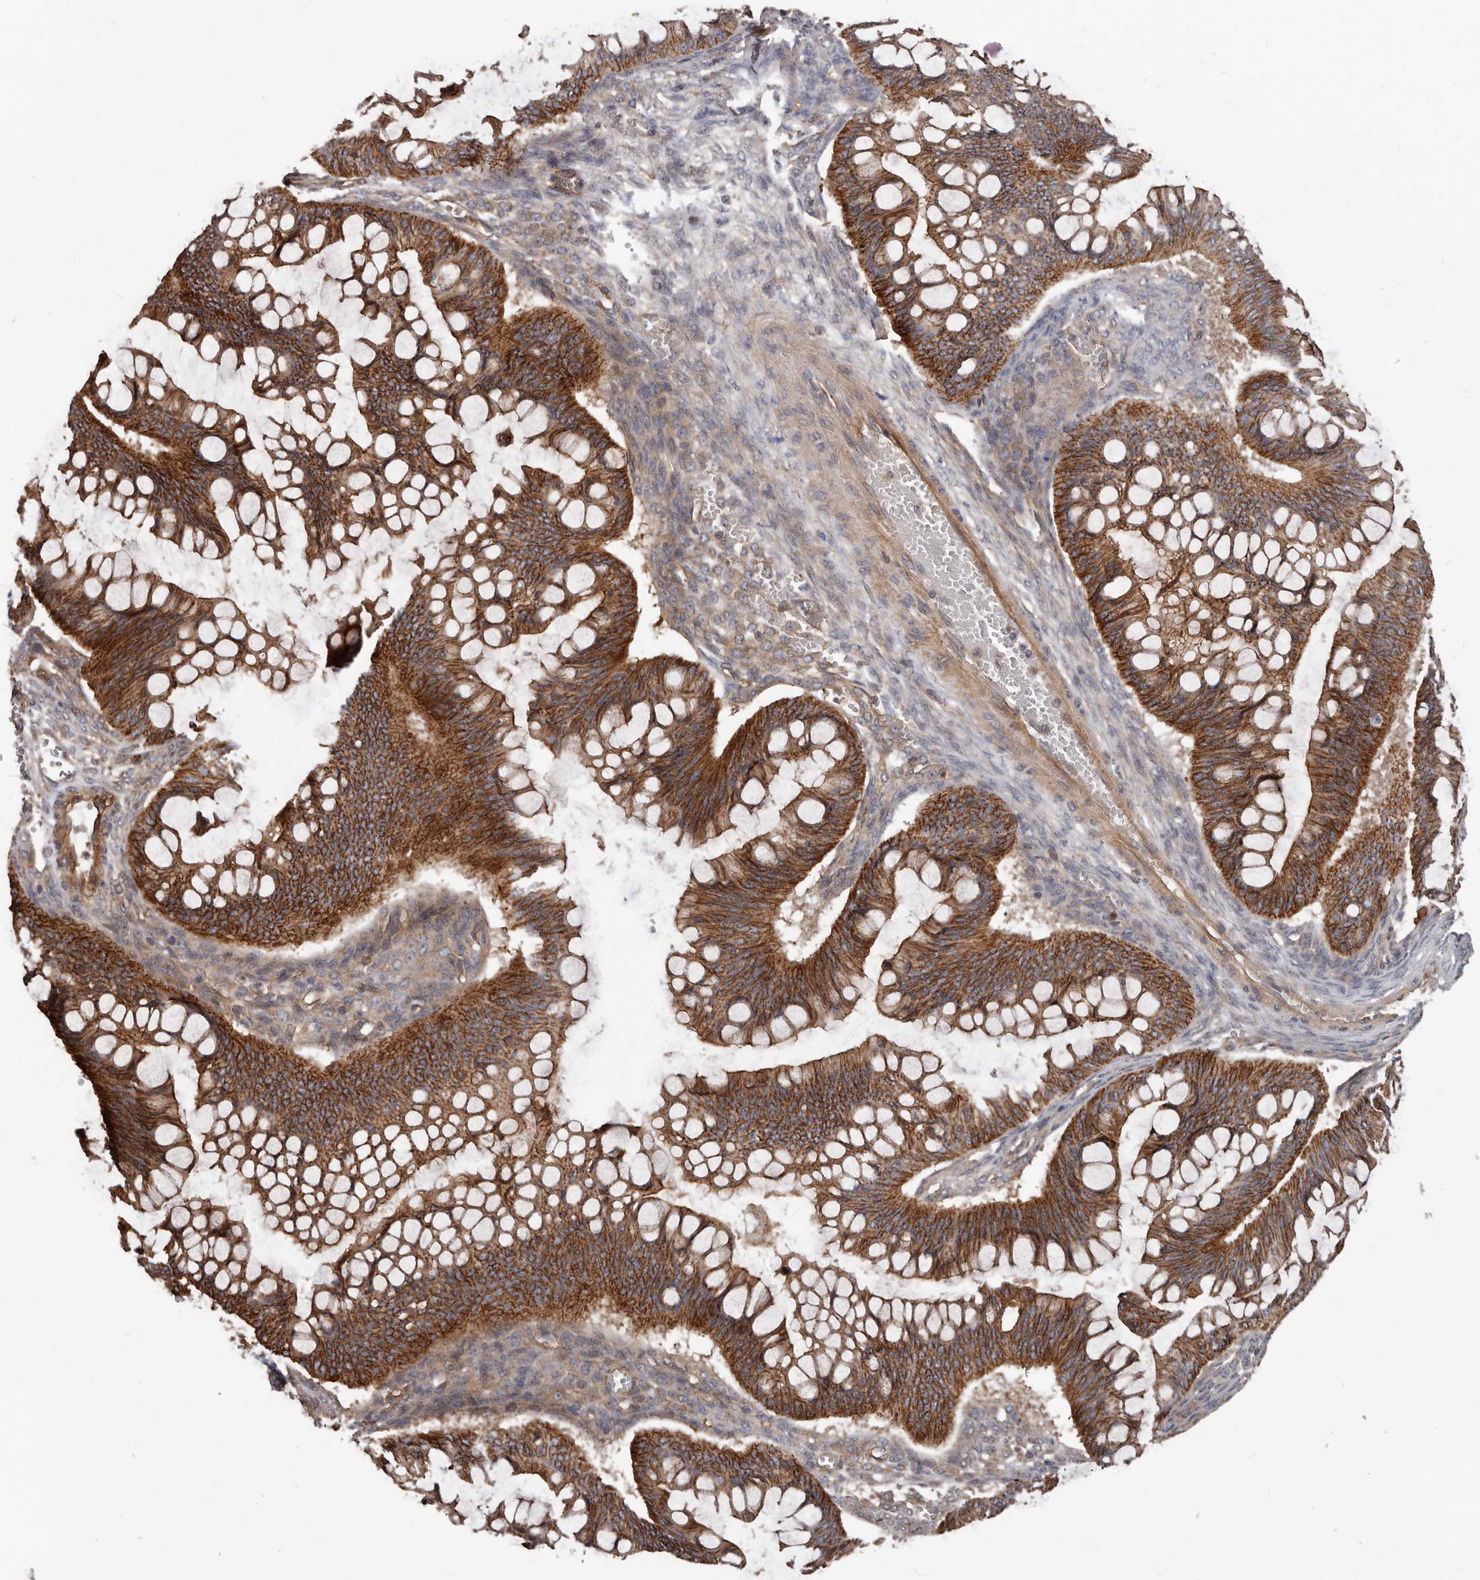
{"staining": {"intensity": "strong", "quantity": ">75%", "location": "cytoplasmic/membranous"}, "tissue": "ovarian cancer", "cell_type": "Tumor cells", "image_type": "cancer", "snomed": [{"axis": "morphology", "description": "Cystadenocarcinoma, mucinous, NOS"}, {"axis": "topography", "description": "Ovary"}], "caption": "Brown immunohistochemical staining in ovarian cancer reveals strong cytoplasmic/membranous expression in about >75% of tumor cells. (DAB = brown stain, brightfield microscopy at high magnification).", "gene": "PNRC2", "patient": {"sex": "female", "age": 73}}